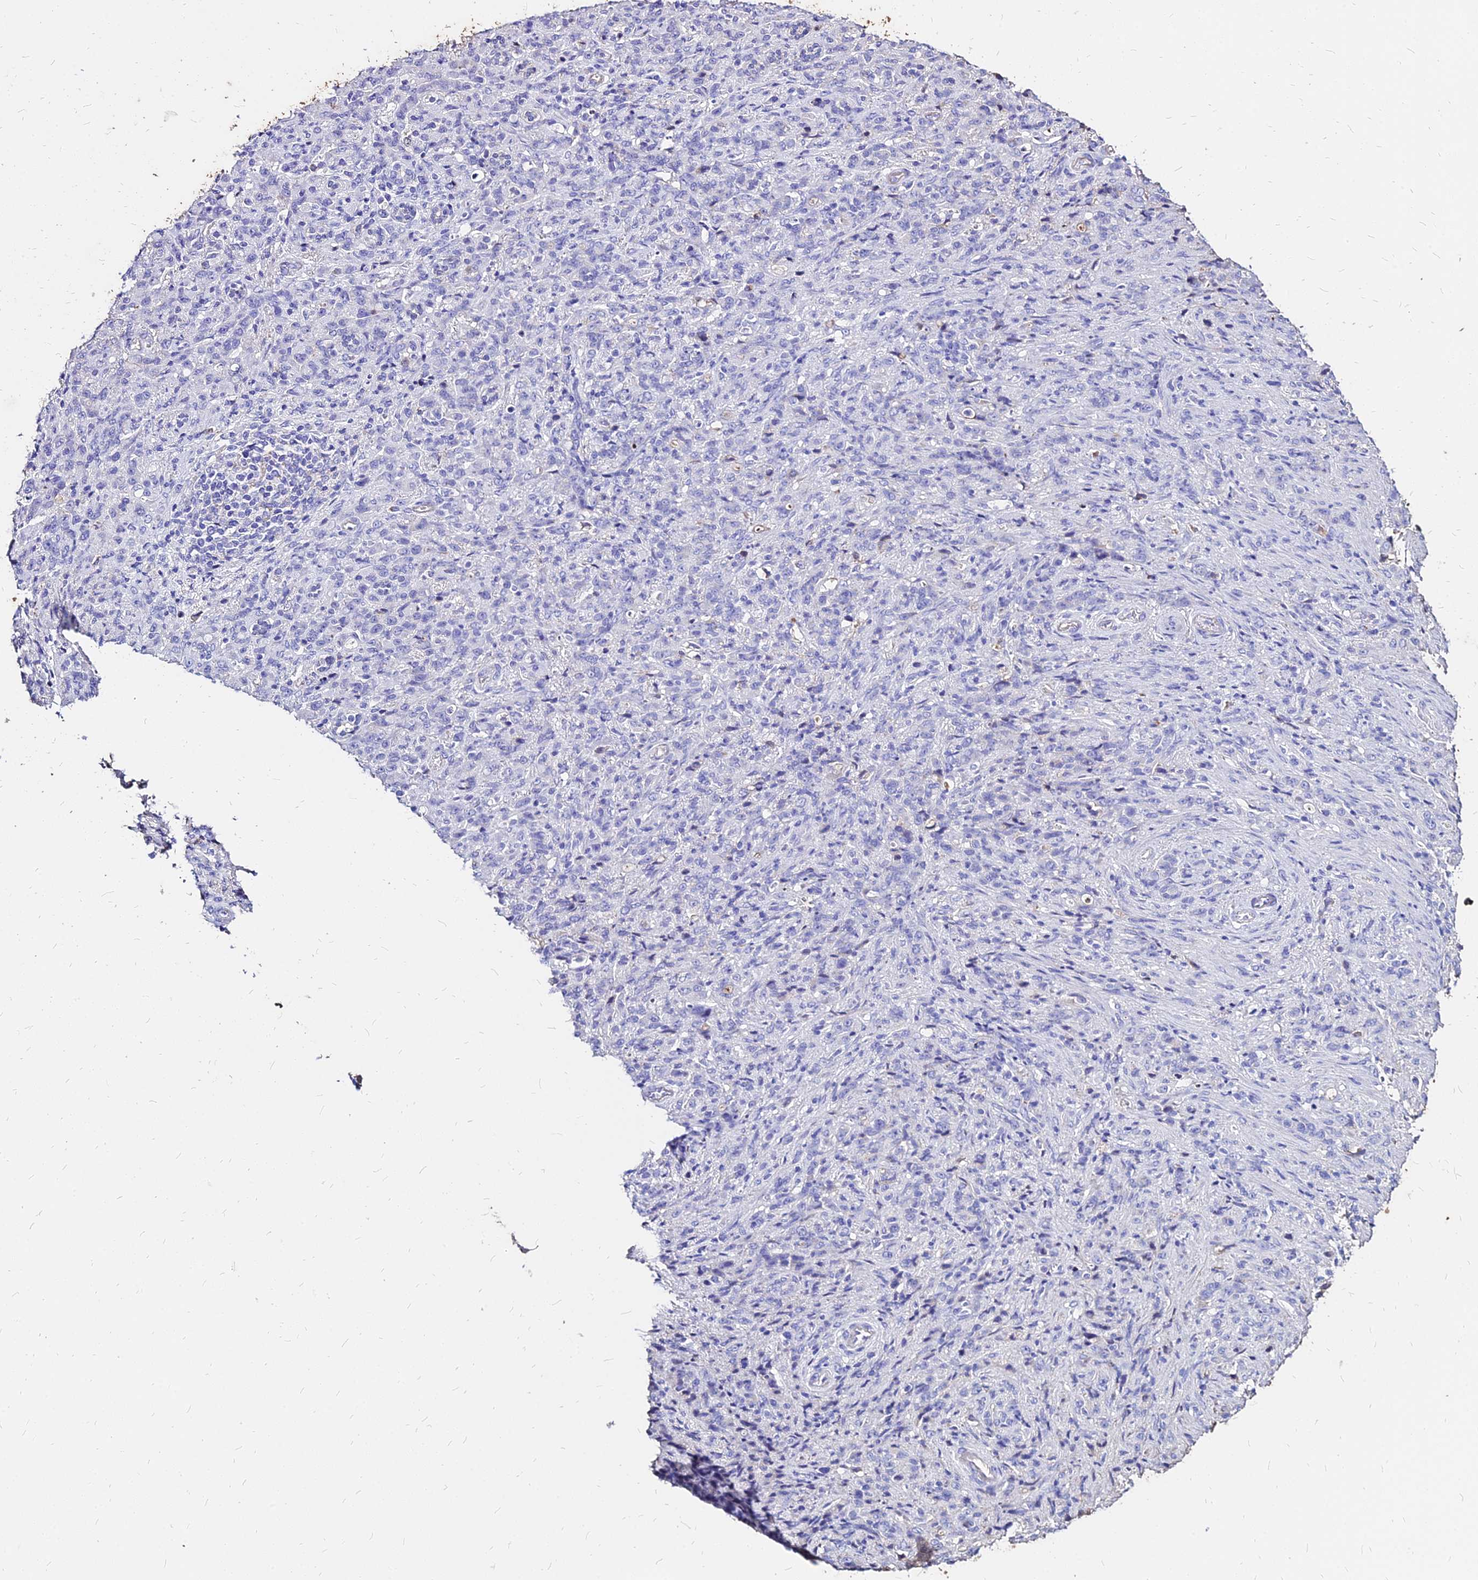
{"staining": {"intensity": "negative", "quantity": "none", "location": "none"}, "tissue": "stomach cancer", "cell_type": "Tumor cells", "image_type": "cancer", "snomed": [{"axis": "morphology", "description": "Adenocarcinoma, NOS"}, {"axis": "topography", "description": "Stomach"}], "caption": "Immunohistochemical staining of human stomach cancer (adenocarcinoma) exhibits no significant staining in tumor cells.", "gene": "NME5", "patient": {"sex": "female", "age": 79}}